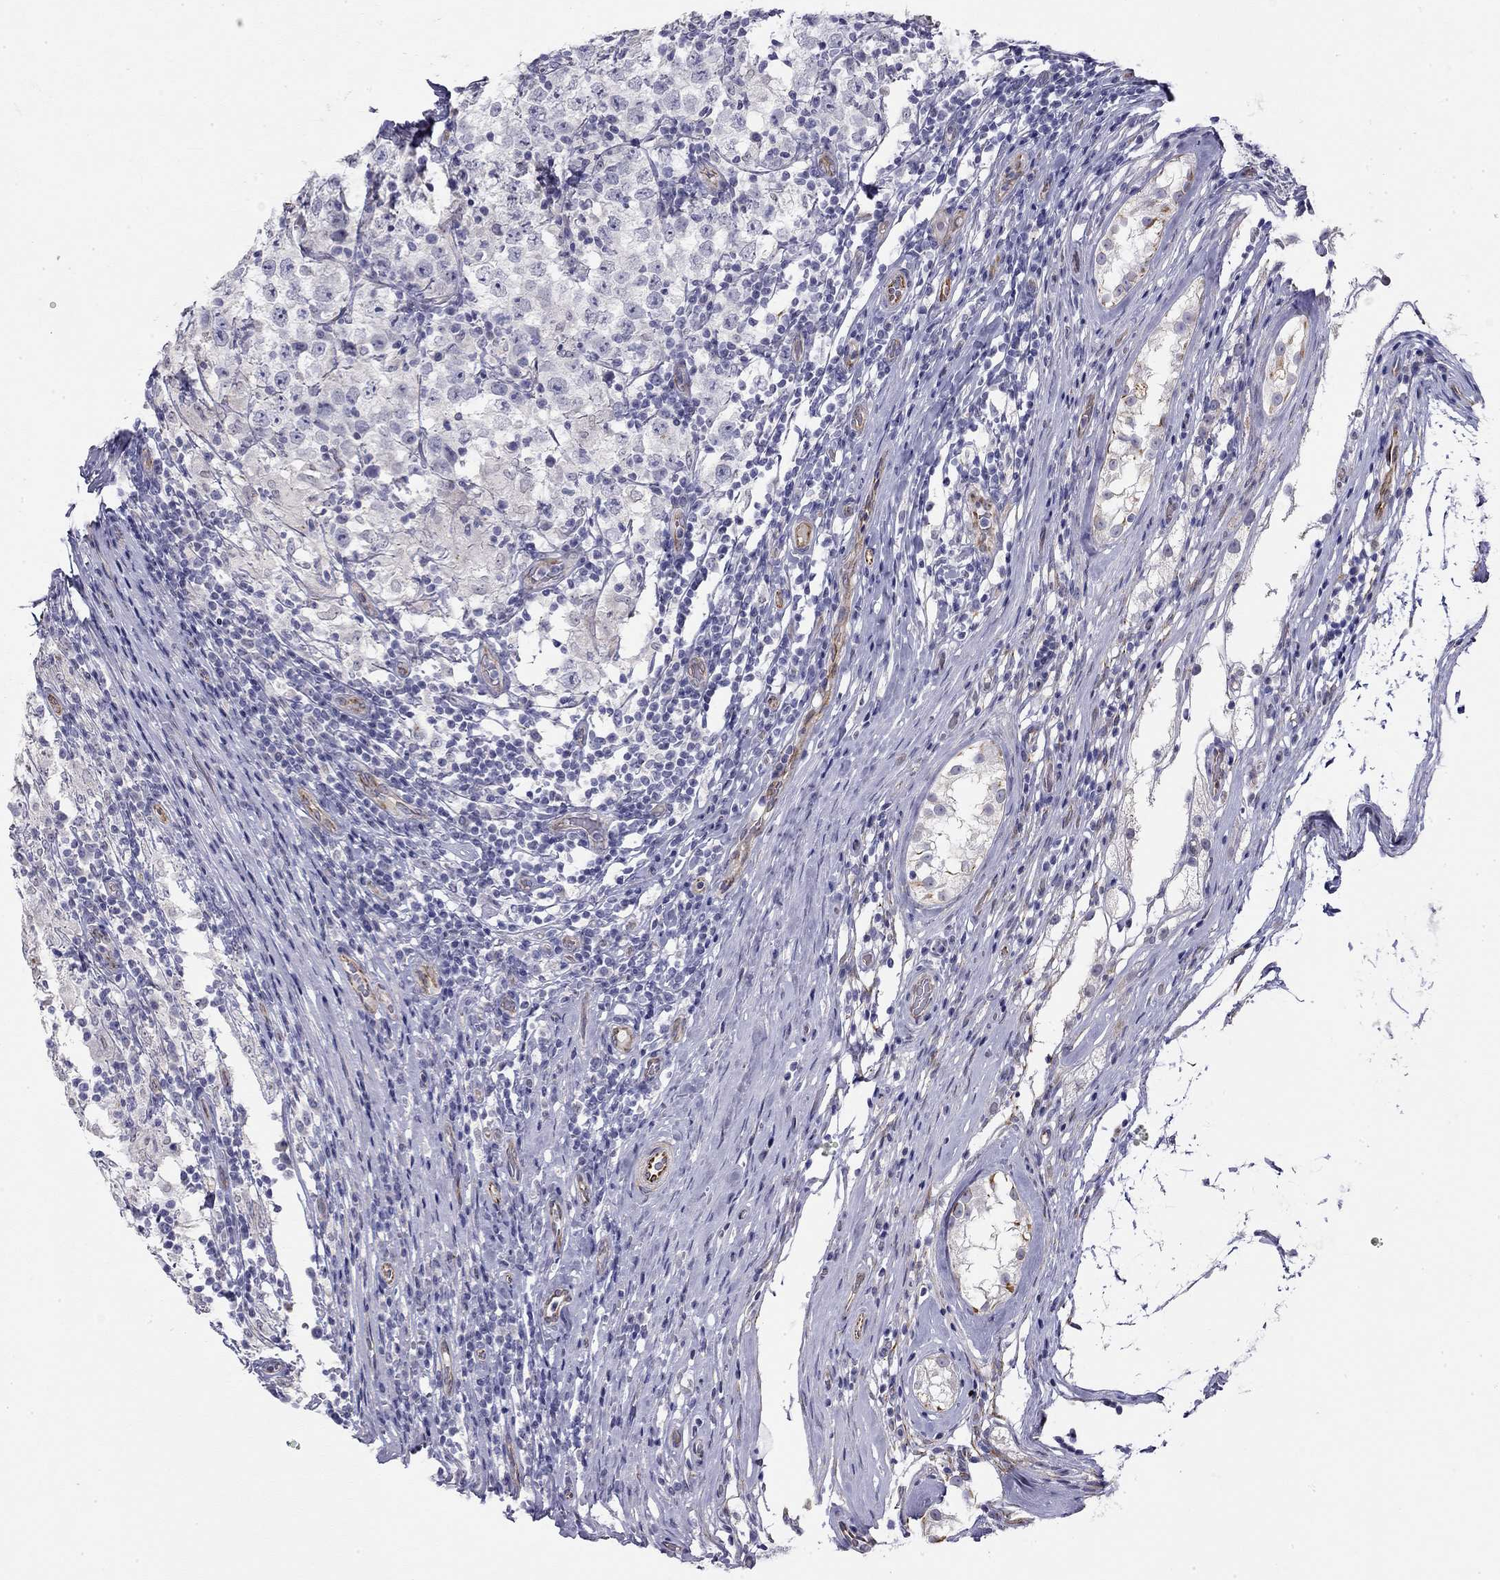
{"staining": {"intensity": "negative", "quantity": "none", "location": "none"}, "tissue": "testis cancer", "cell_type": "Tumor cells", "image_type": "cancer", "snomed": [{"axis": "morphology", "description": "Seminoma, NOS"}, {"axis": "morphology", "description": "Carcinoma, Embryonal, NOS"}, {"axis": "topography", "description": "Testis"}], "caption": "Micrograph shows no protein positivity in tumor cells of embryonal carcinoma (testis) tissue.", "gene": "RTL1", "patient": {"sex": "male", "age": 41}}